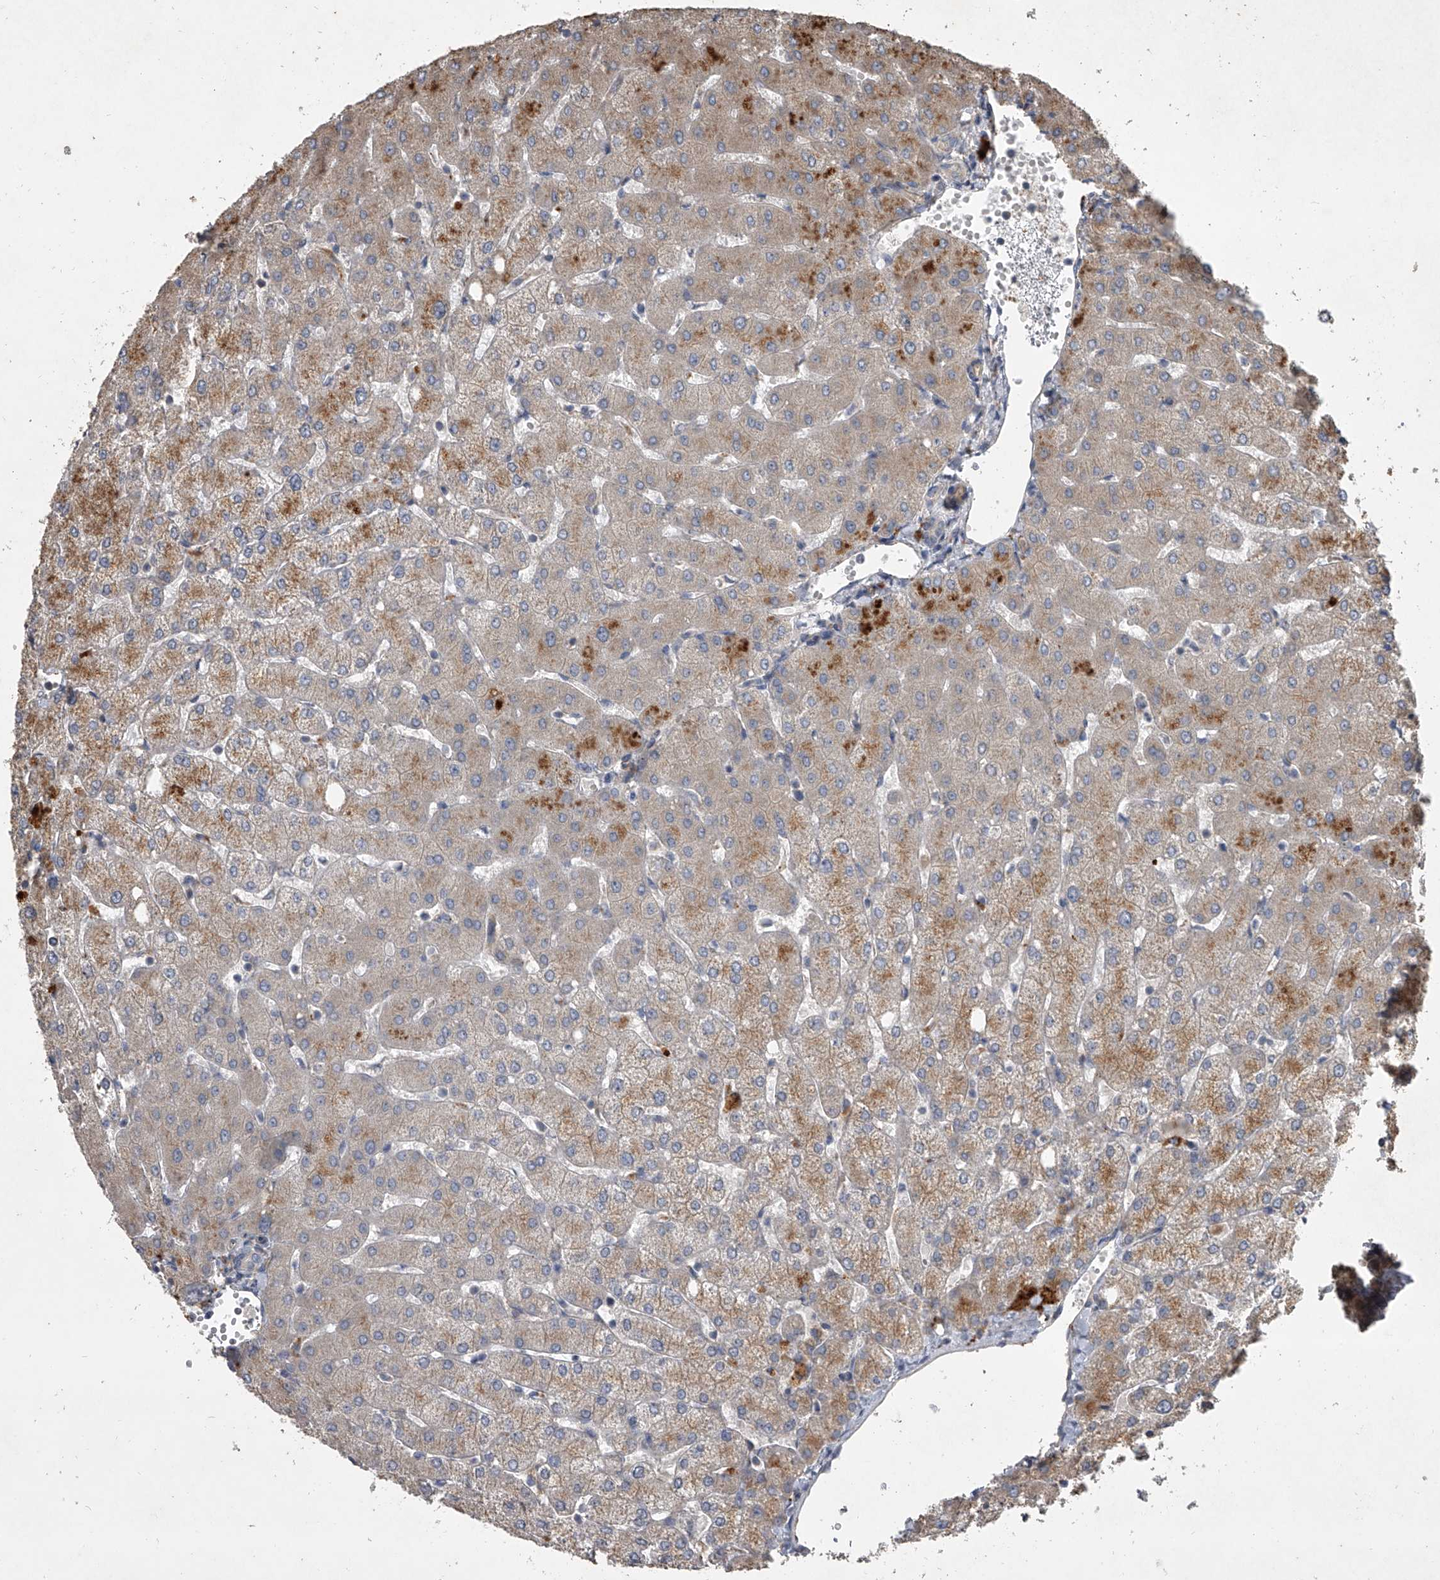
{"staining": {"intensity": "weak", "quantity": "<25%", "location": "cytoplasmic/membranous"}, "tissue": "liver", "cell_type": "Cholangiocytes", "image_type": "normal", "snomed": [{"axis": "morphology", "description": "Normal tissue, NOS"}, {"axis": "topography", "description": "Liver"}], "caption": "DAB immunohistochemical staining of benign human liver exhibits no significant staining in cholangiocytes. (DAB (3,3'-diaminobenzidine) immunohistochemistry visualized using brightfield microscopy, high magnification).", "gene": "DOCK9", "patient": {"sex": "female", "age": 54}}